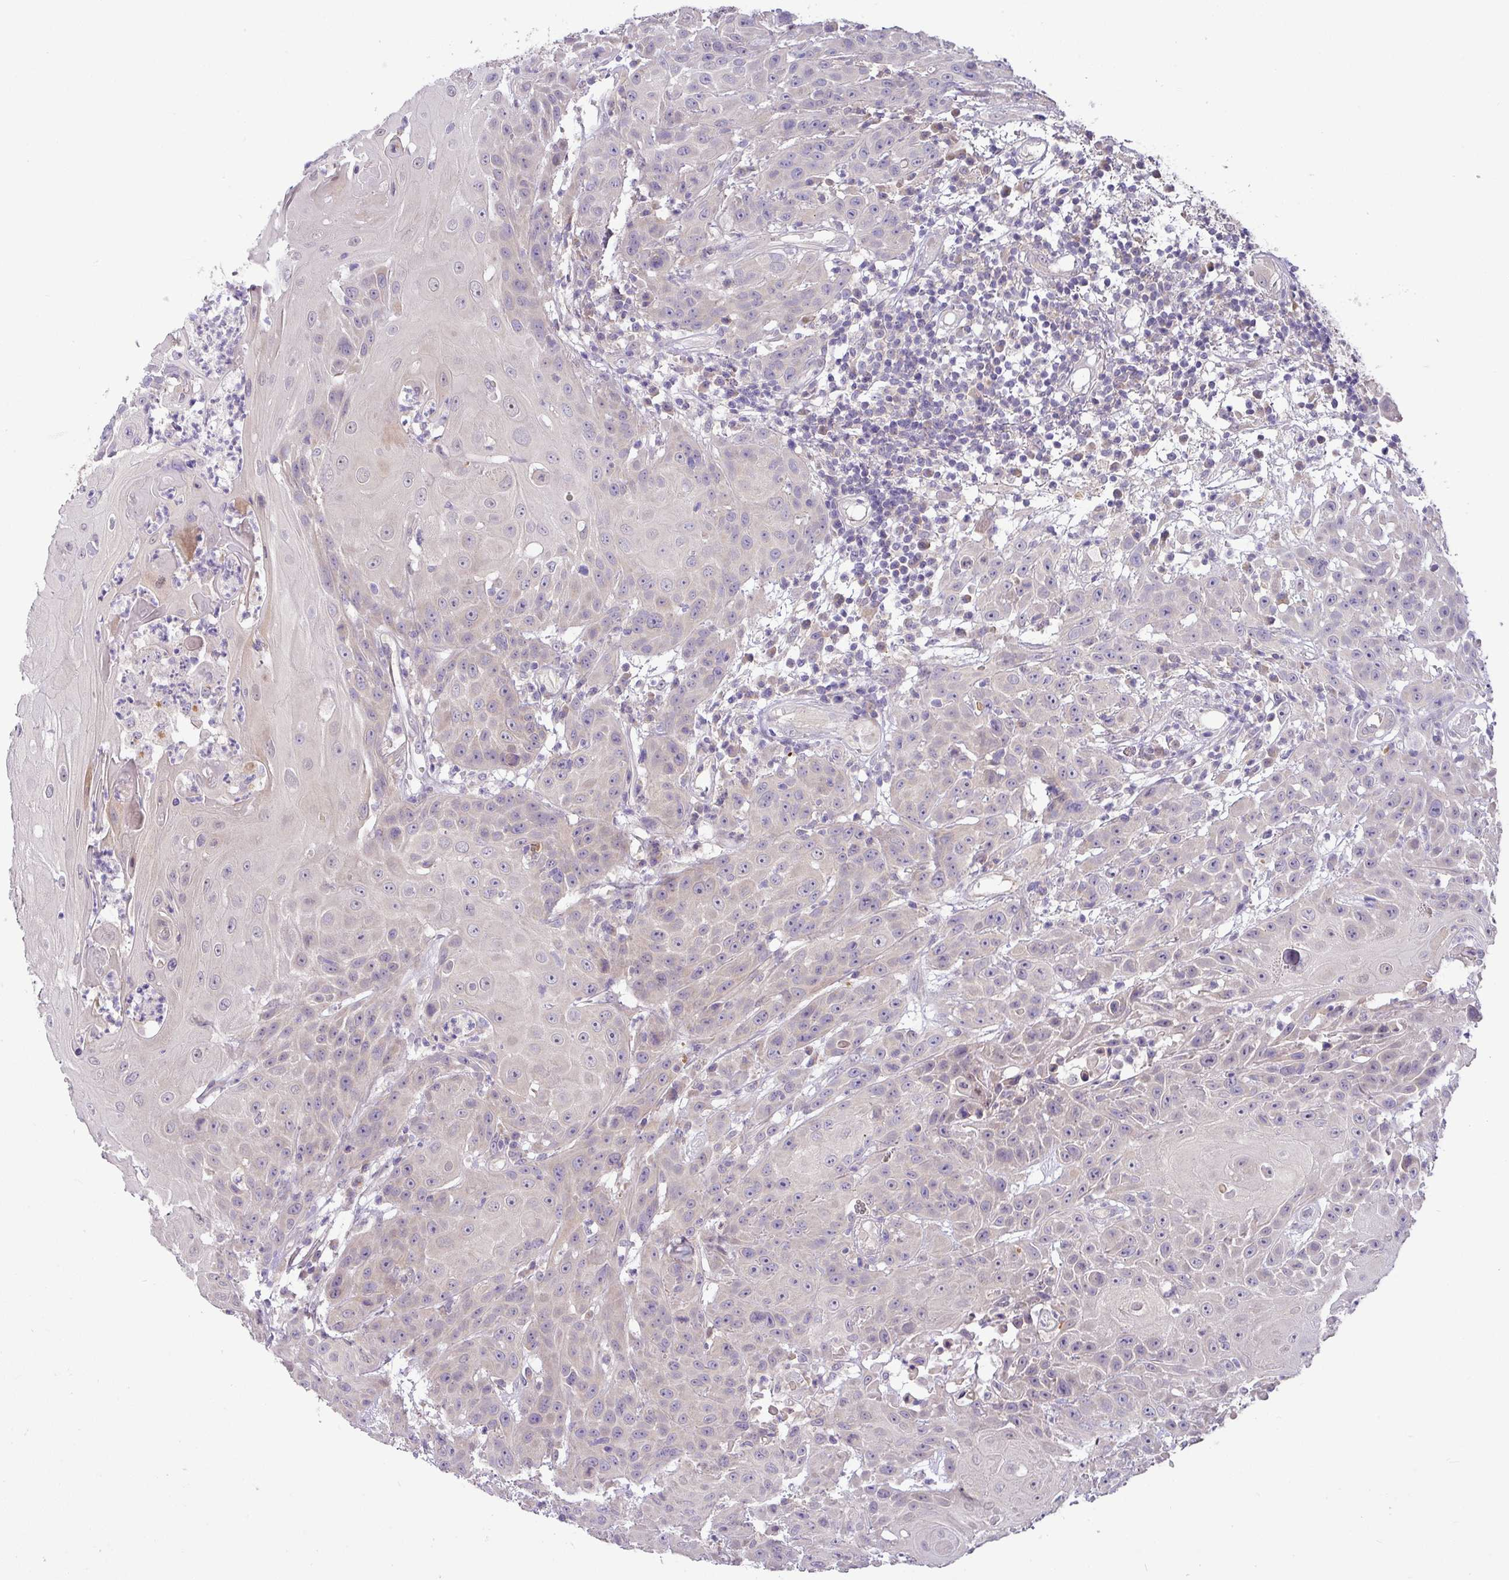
{"staining": {"intensity": "negative", "quantity": "none", "location": "none"}, "tissue": "head and neck cancer", "cell_type": "Tumor cells", "image_type": "cancer", "snomed": [{"axis": "morphology", "description": "Squamous cell carcinoma, NOS"}, {"axis": "topography", "description": "Skin"}, {"axis": "topography", "description": "Head-Neck"}], "caption": "The image reveals no staining of tumor cells in head and neck cancer (squamous cell carcinoma).", "gene": "GALNT12", "patient": {"sex": "male", "age": 80}}